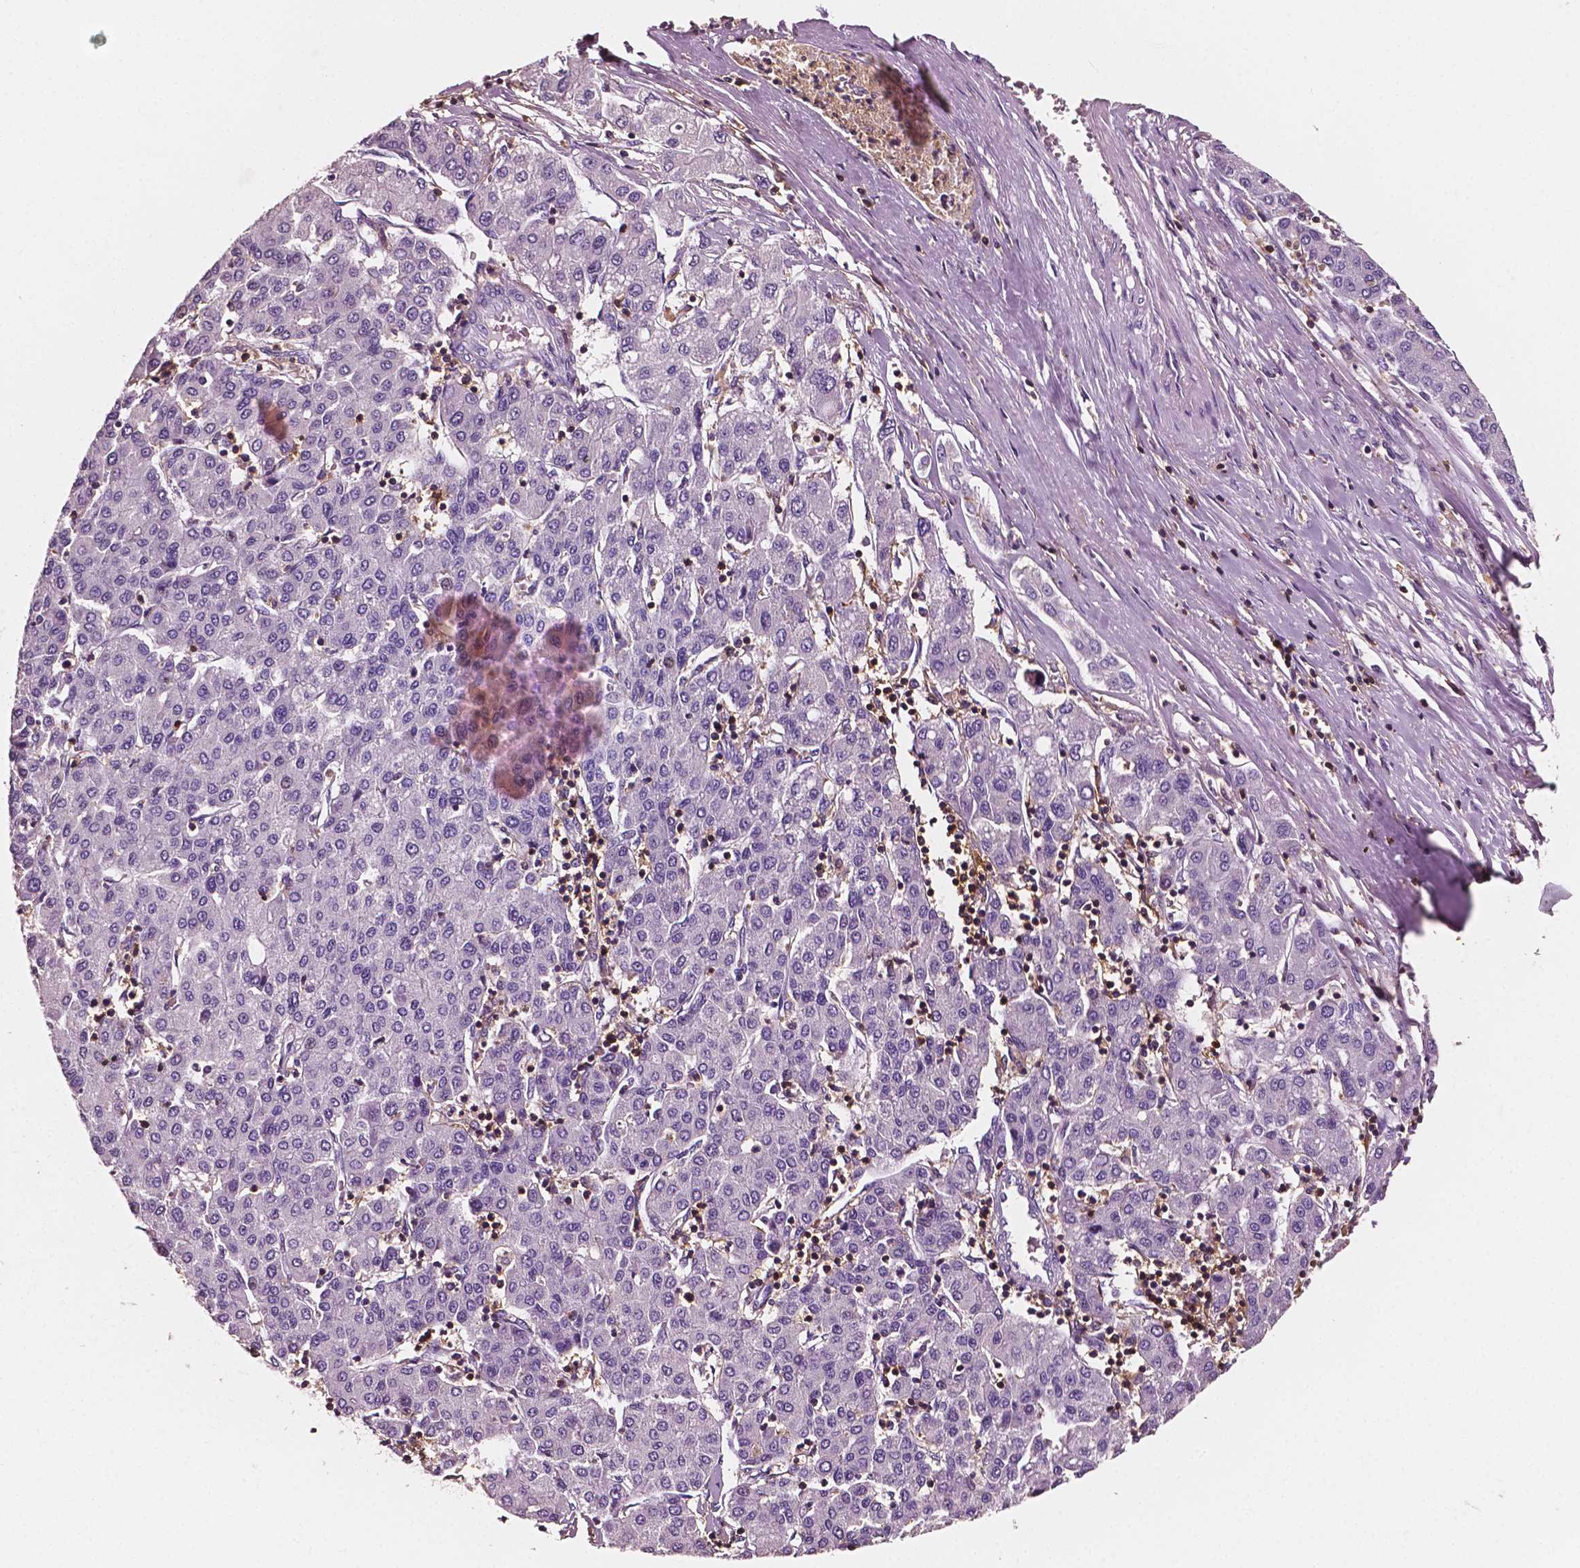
{"staining": {"intensity": "negative", "quantity": "none", "location": "none"}, "tissue": "liver cancer", "cell_type": "Tumor cells", "image_type": "cancer", "snomed": [{"axis": "morphology", "description": "Carcinoma, Hepatocellular, NOS"}, {"axis": "topography", "description": "Liver"}], "caption": "Tumor cells show no significant staining in hepatocellular carcinoma (liver).", "gene": "PTPRC", "patient": {"sex": "male", "age": 65}}